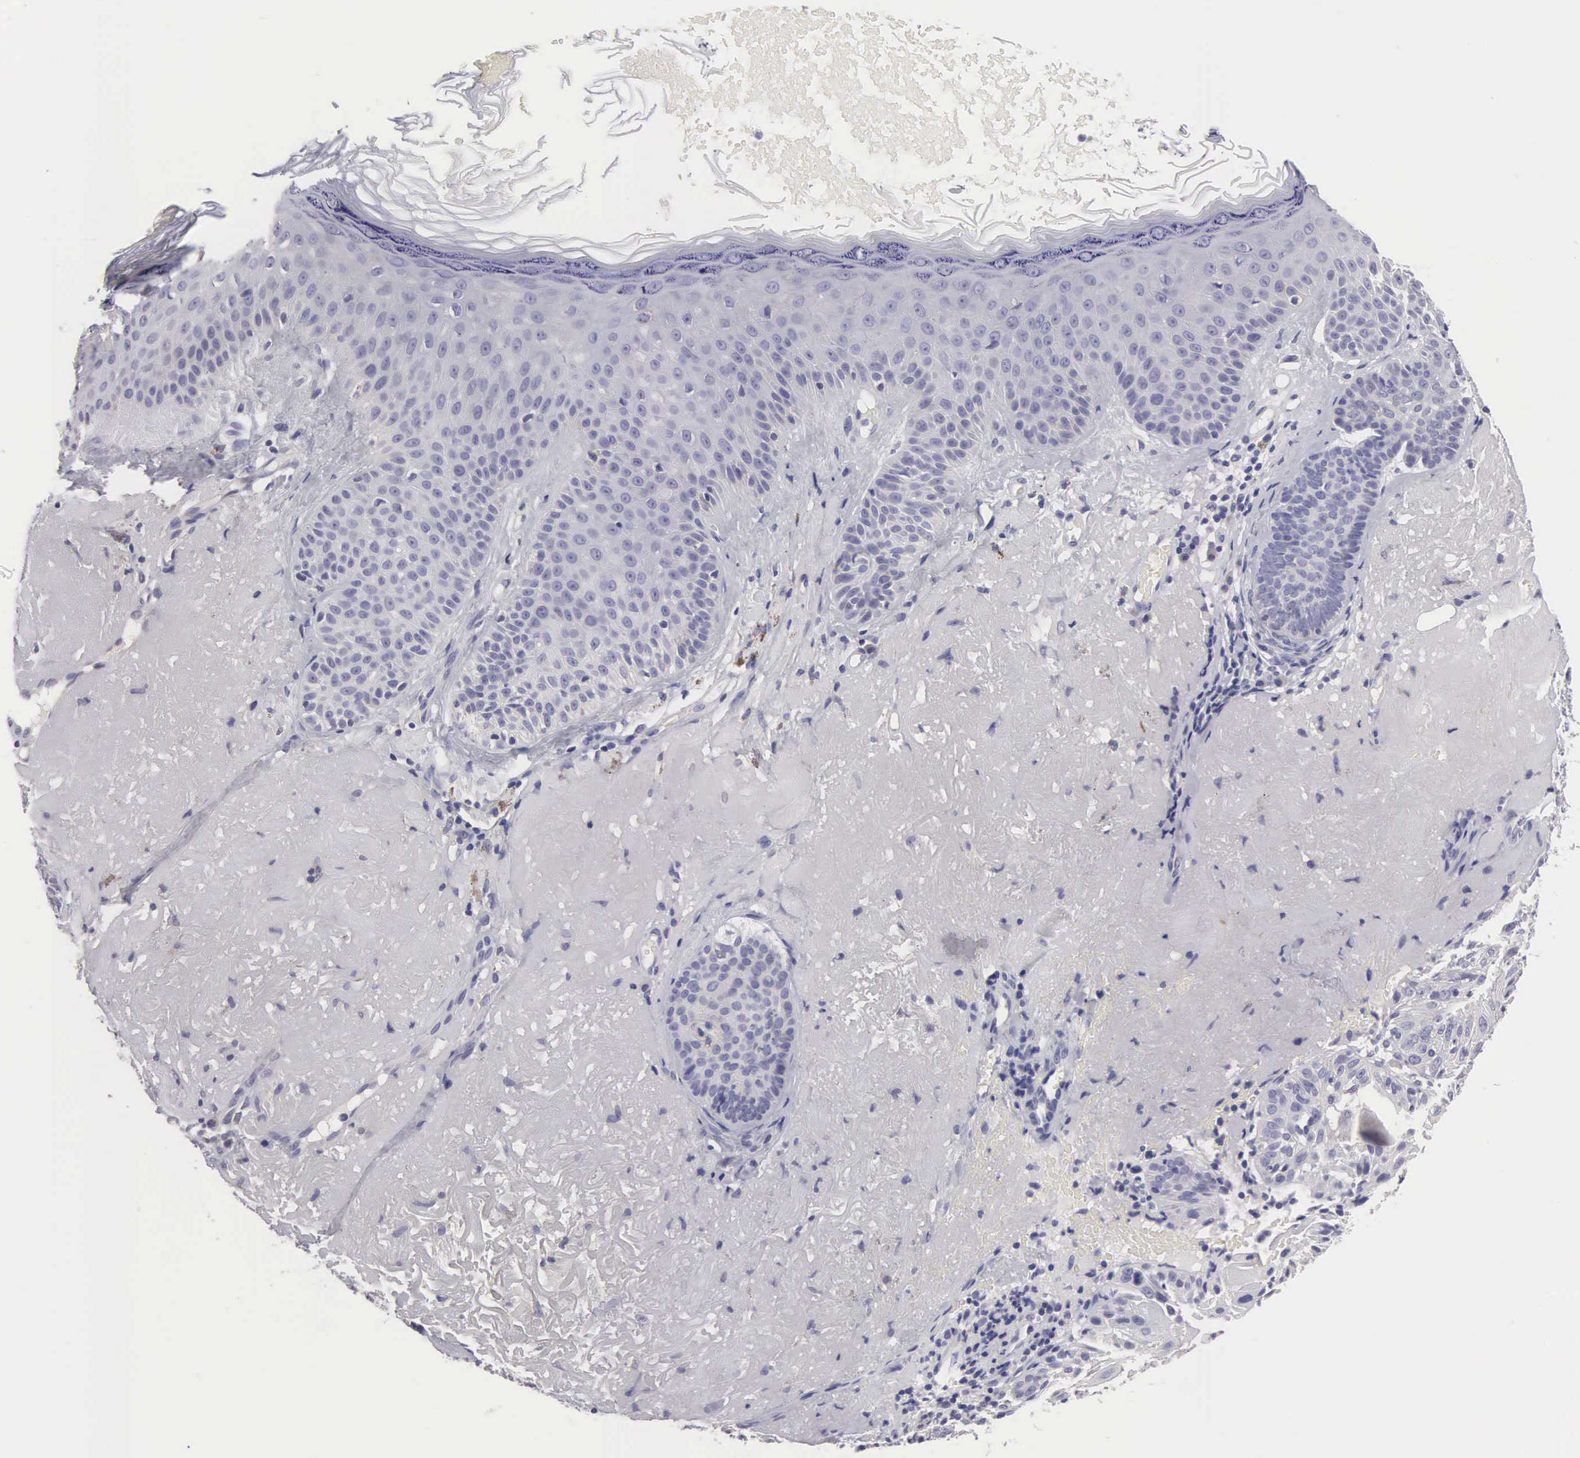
{"staining": {"intensity": "negative", "quantity": "none", "location": "none"}, "tissue": "skin cancer", "cell_type": "Tumor cells", "image_type": "cancer", "snomed": [{"axis": "morphology", "description": "Squamous cell carcinoma, NOS"}, {"axis": "topography", "description": "Skin"}], "caption": "This is a micrograph of immunohistochemistry (IHC) staining of skin cancer (squamous cell carcinoma), which shows no positivity in tumor cells.", "gene": "SLITRK4", "patient": {"sex": "female", "age": 89}}